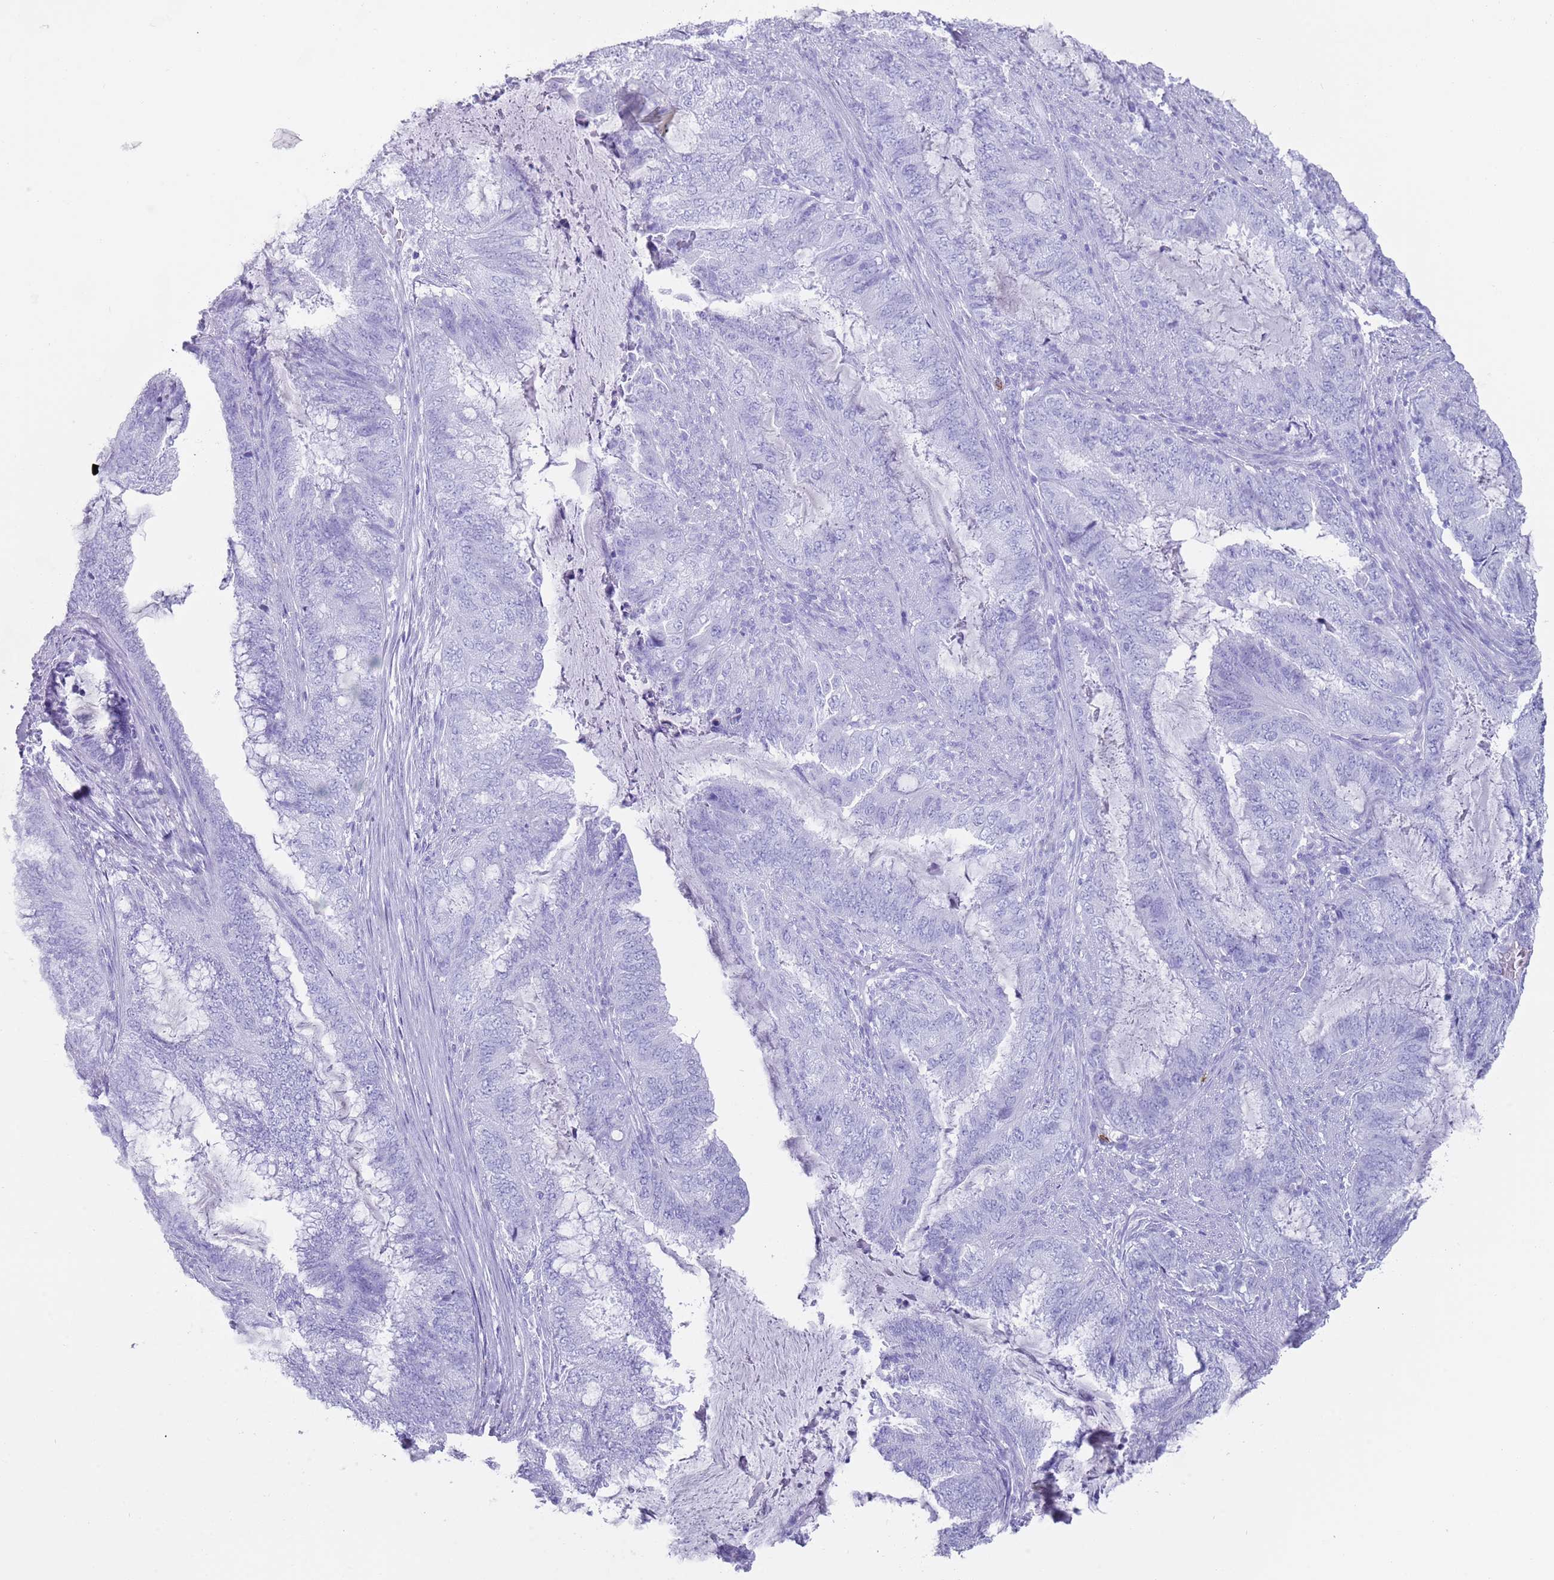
{"staining": {"intensity": "negative", "quantity": "none", "location": "none"}, "tissue": "endometrial cancer", "cell_type": "Tumor cells", "image_type": "cancer", "snomed": [{"axis": "morphology", "description": "Adenocarcinoma, NOS"}, {"axis": "topography", "description": "Endometrium"}], "caption": "Immunohistochemistry (IHC) of human endometrial cancer (adenocarcinoma) displays no positivity in tumor cells. The staining was performed using DAB to visualize the protein expression in brown, while the nuclei were stained in blue with hematoxylin (Magnification: 20x).", "gene": "MYADML2", "patient": {"sex": "female", "age": 51}}